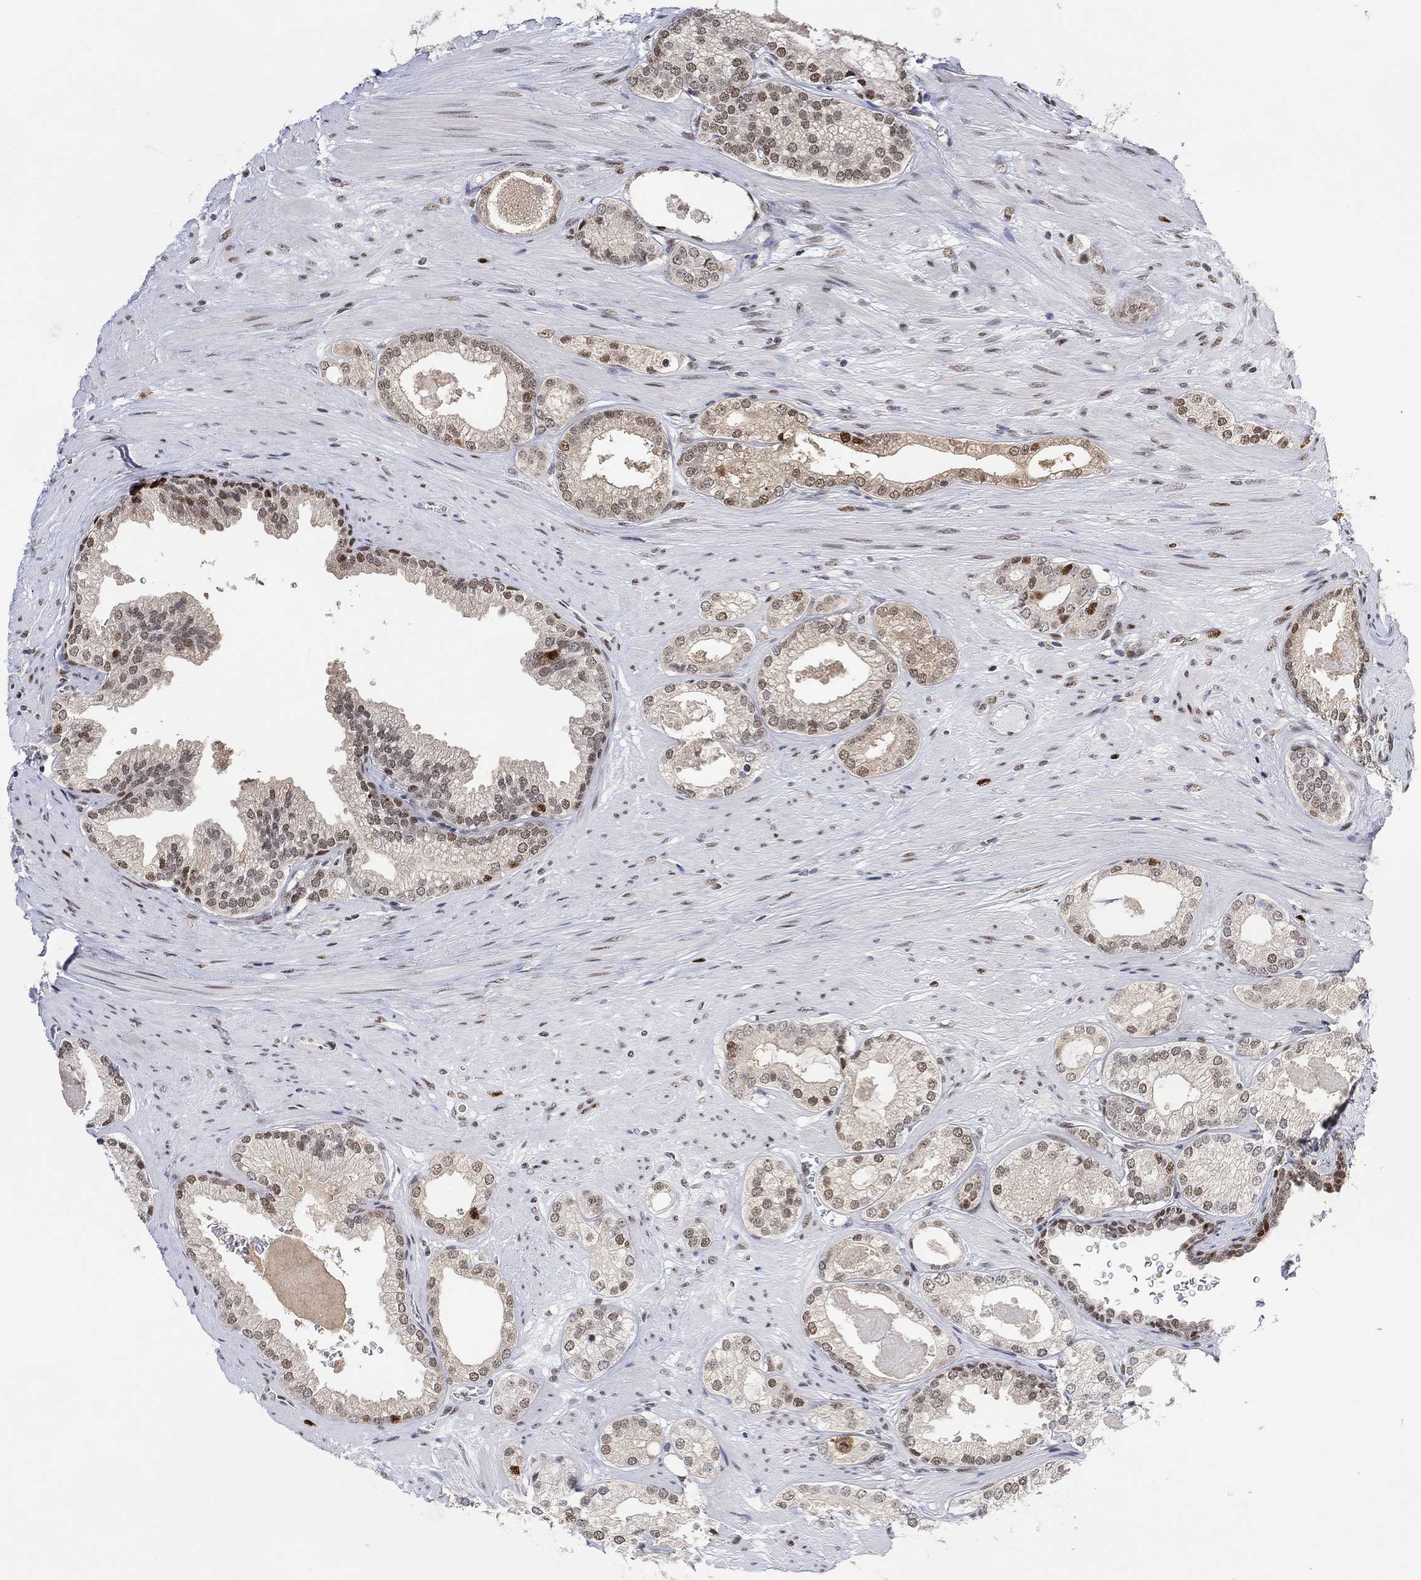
{"staining": {"intensity": "moderate", "quantity": "<25%", "location": "nuclear"}, "tissue": "prostate cancer", "cell_type": "Tumor cells", "image_type": "cancer", "snomed": [{"axis": "morphology", "description": "Adenocarcinoma, High grade"}, {"axis": "topography", "description": "Prostate and seminal vesicle, NOS"}], "caption": "IHC staining of high-grade adenocarcinoma (prostate), which demonstrates low levels of moderate nuclear positivity in approximately <25% of tumor cells indicating moderate nuclear protein positivity. The staining was performed using DAB (brown) for protein detection and nuclei were counterstained in hematoxylin (blue).", "gene": "RAD54L2", "patient": {"sex": "male", "age": 62}}